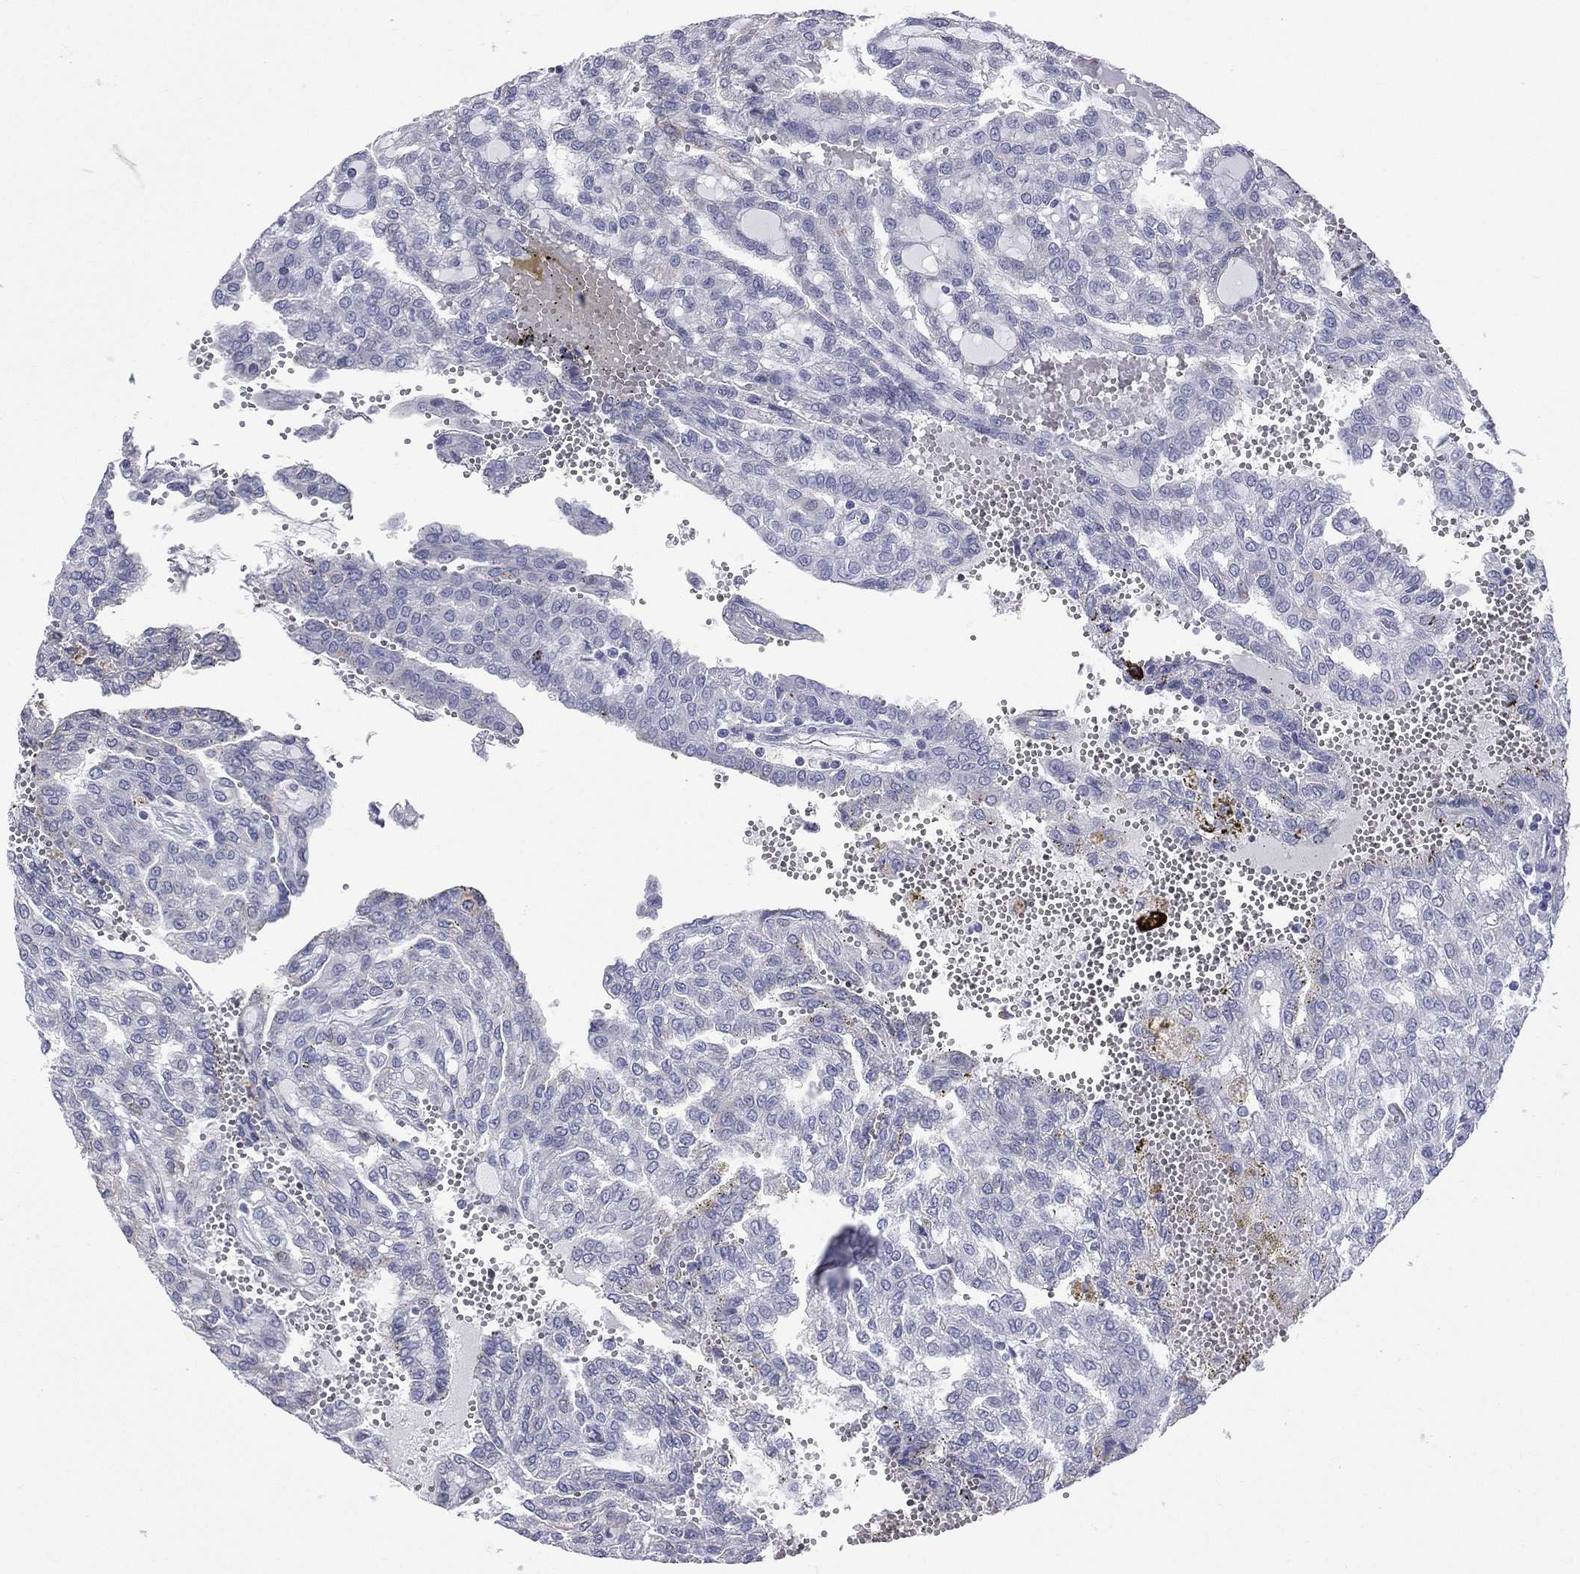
{"staining": {"intensity": "negative", "quantity": "none", "location": "none"}, "tissue": "renal cancer", "cell_type": "Tumor cells", "image_type": "cancer", "snomed": [{"axis": "morphology", "description": "Adenocarcinoma, NOS"}, {"axis": "topography", "description": "Kidney"}], "caption": "An immunohistochemistry micrograph of adenocarcinoma (renal) is shown. There is no staining in tumor cells of adenocarcinoma (renal).", "gene": "CES2", "patient": {"sex": "male", "age": 63}}